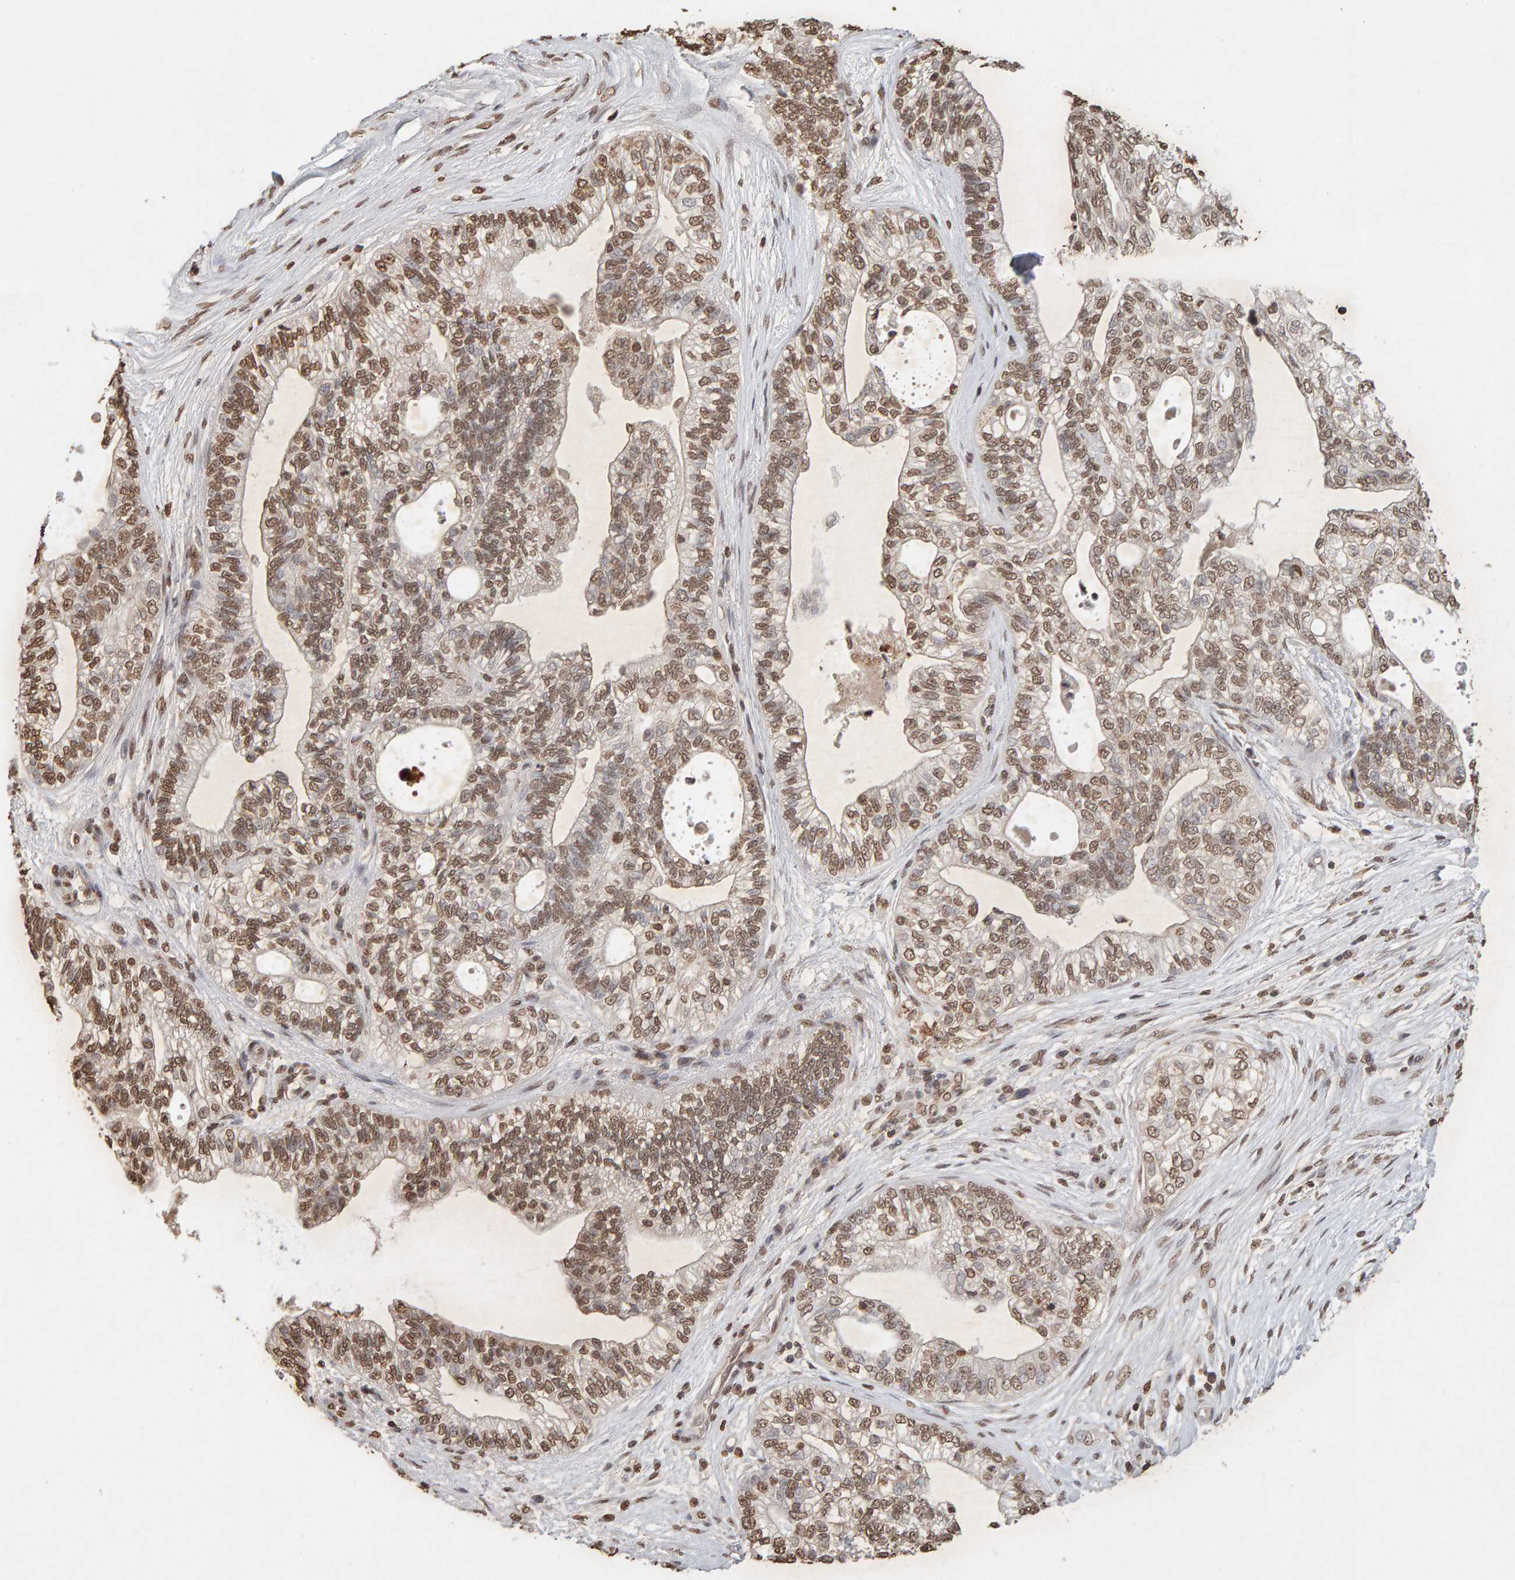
{"staining": {"intensity": "moderate", "quantity": ">75%", "location": "nuclear"}, "tissue": "pancreatic cancer", "cell_type": "Tumor cells", "image_type": "cancer", "snomed": [{"axis": "morphology", "description": "Adenocarcinoma, NOS"}, {"axis": "topography", "description": "Pancreas"}], "caption": "This histopathology image reveals immunohistochemistry (IHC) staining of pancreatic adenocarcinoma, with medium moderate nuclear staining in approximately >75% of tumor cells.", "gene": "DNAJB5", "patient": {"sex": "male", "age": 72}}